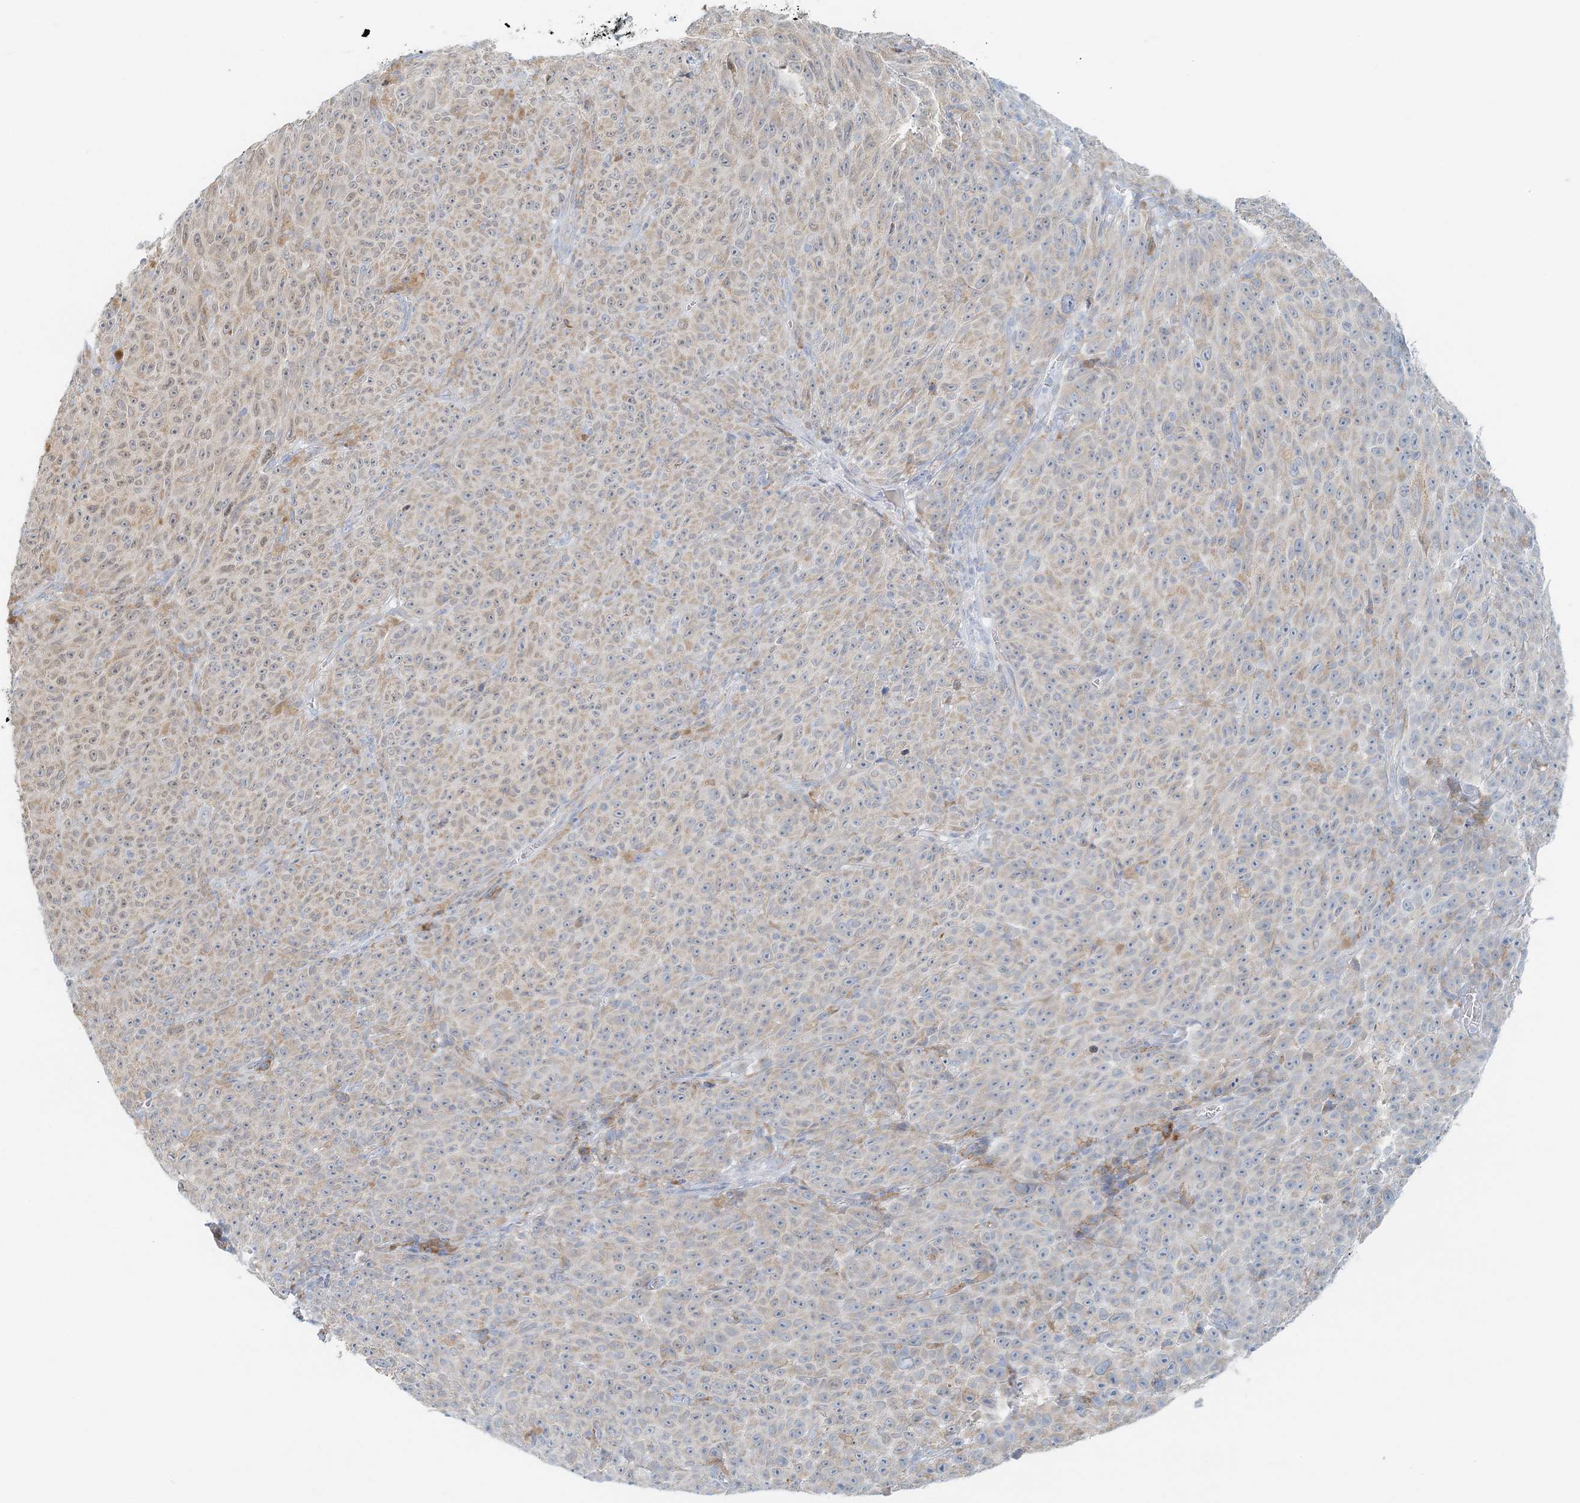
{"staining": {"intensity": "moderate", "quantity": "25%-75%", "location": "nuclear"}, "tissue": "melanoma", "cell_type": "Tumor cells", "image_type": "cancer", "snomed": [{"axis": "morphology", "description": "Malignant melanoma, NOS"}, {"axis": "topography", "description": "Skin"}], "caption": "Melanoma tissue reveals moderate nuclear expression in about 25%-75% of tumor cells The staining is performed using DAB (3,3'-diaminobenzidine) brown chromogen to label protein expression. The nuclei are counter-stained blue using hematoxylin.", "gene": "STK11IP", "patient": {"sex": "female", "age": 82}}